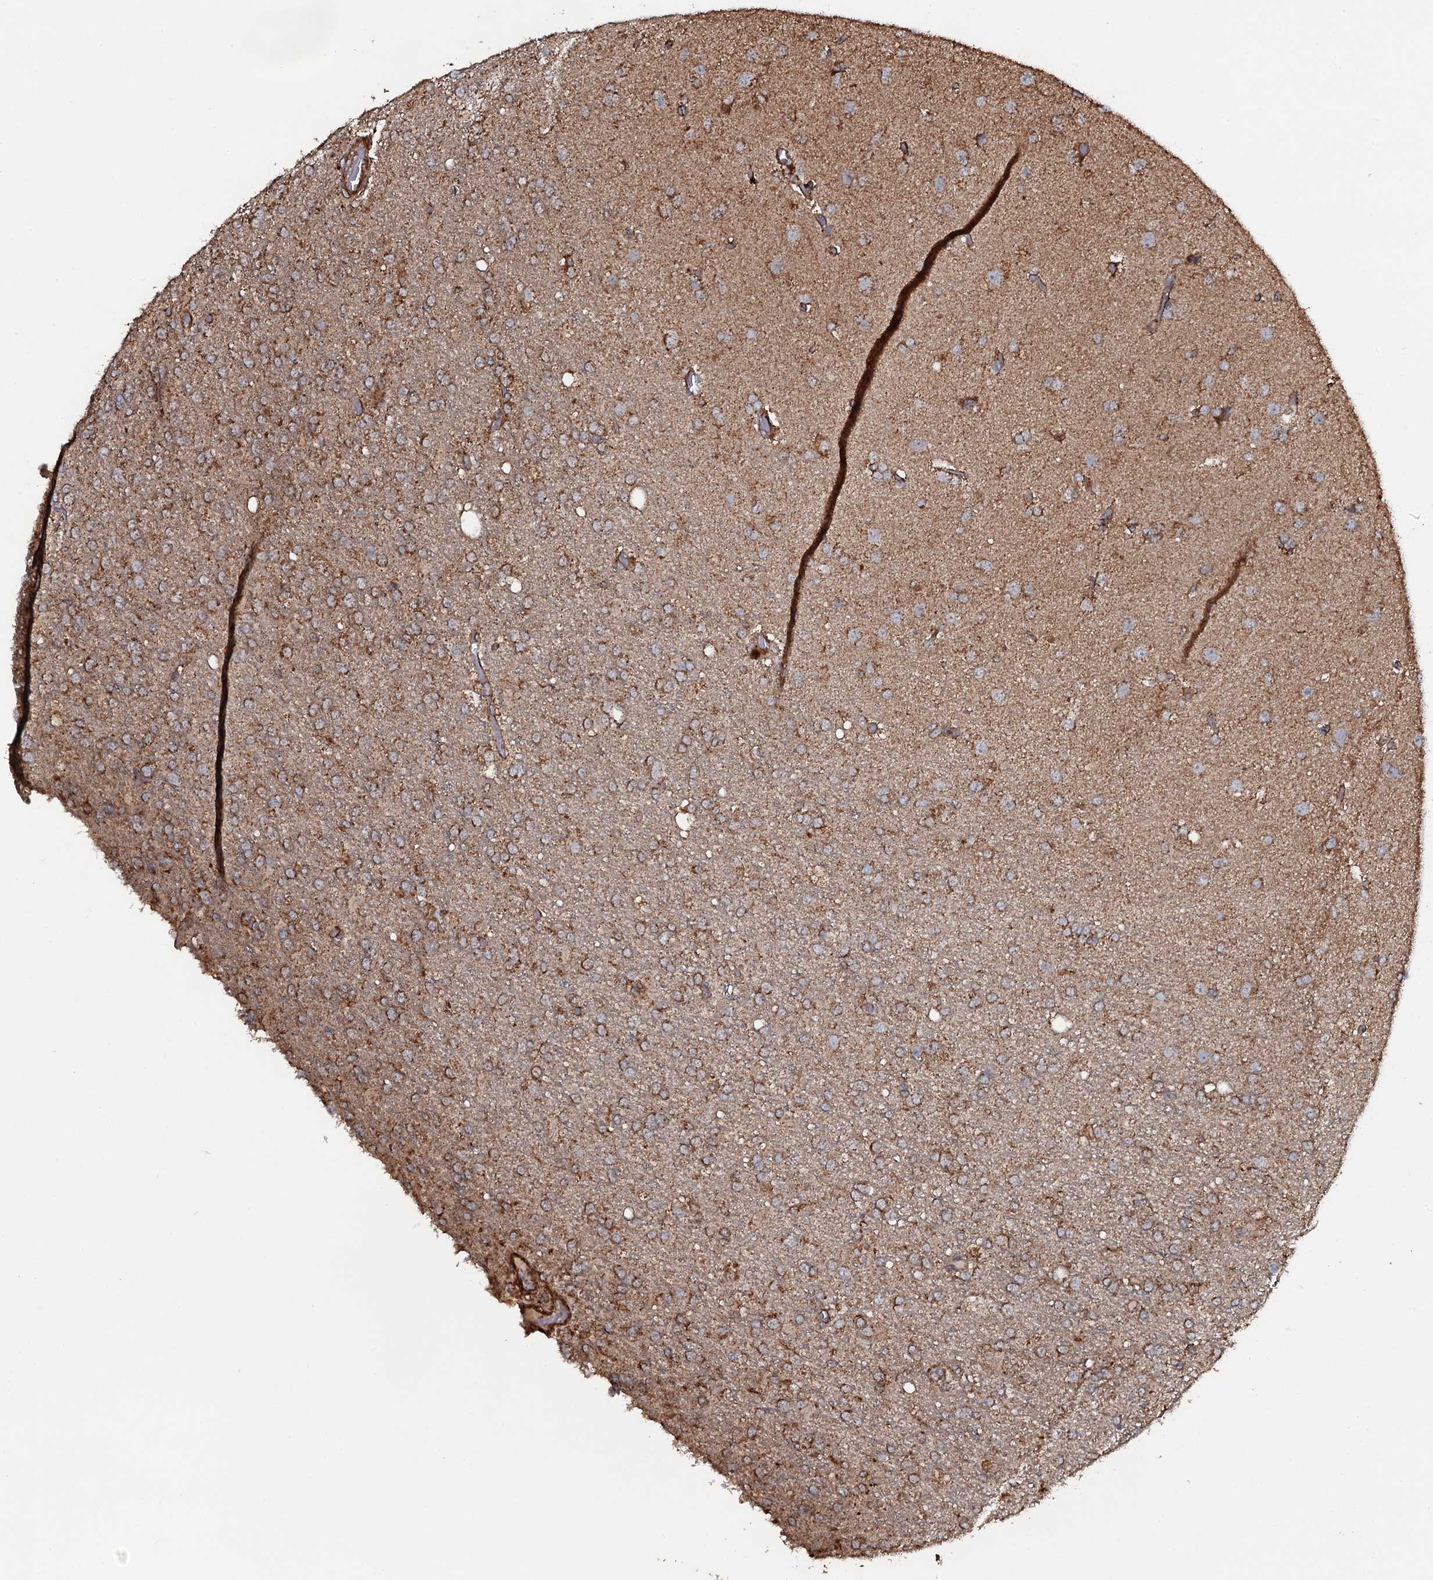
{"staining": {"intensity": "moderate", "quantity": "25%-75%", "location": "cytoplasmic/membranous"}, "tissue": "glioma", "cell_type": "Tumor cells", "image_type": "cancer", "snomed": [{"axis": "morphology", "description": "Glioma, malignant, High grade"}, {"axis": "topography", "description": "Brain"}], "caption": "A histopathology image of human malignant high-grade glioma stained for a protein shows moderate cytoplasmic/membranous brown staining in tumor cells. Using DAB (3,3'-diaminobenzidine) (brown) and hematoxylin (blue) stains, captured at high magnification using brightfield microscopy.", "gene": "VWA8", "patient": {"sex": "female", "age": 74}}